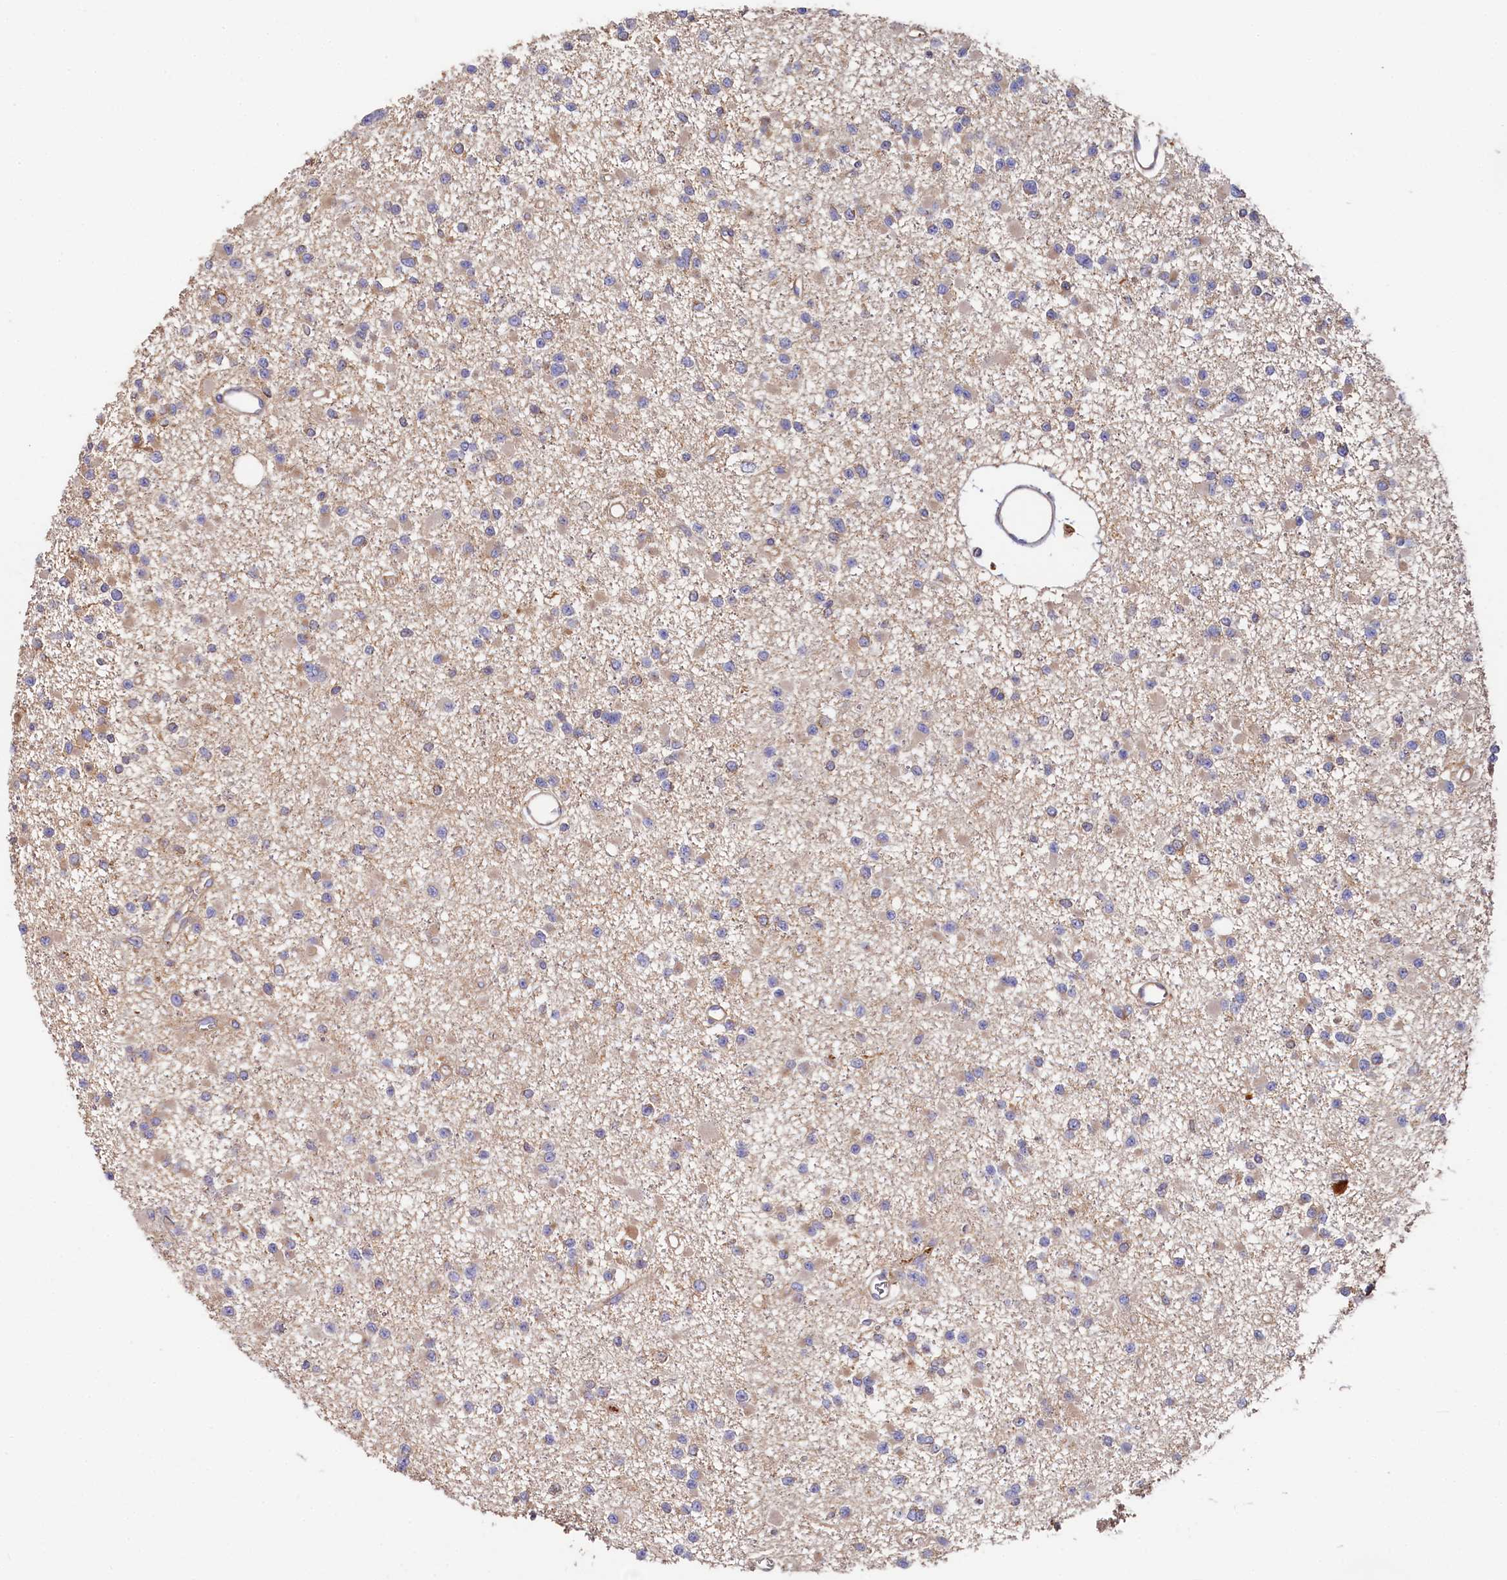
{"staining": {"intensity": "weak", "quantity": "<25%", "location": "cytoplasmic/membranous"}, "tissue": "glioma", "cell_type": "Tumor cells", "image_type": "cancer", "snomed": [{"axis": "morphology", "description": "Glioma, malignant, Low grade"}, {"axis": "topography", "description": "Brain"}], "caption": "Immunohistochemical staining of human glioma displays no significant expression in tumor cells.", "gene": "PPIP5K1", "patient": {"sex": "female", "age": 22}}